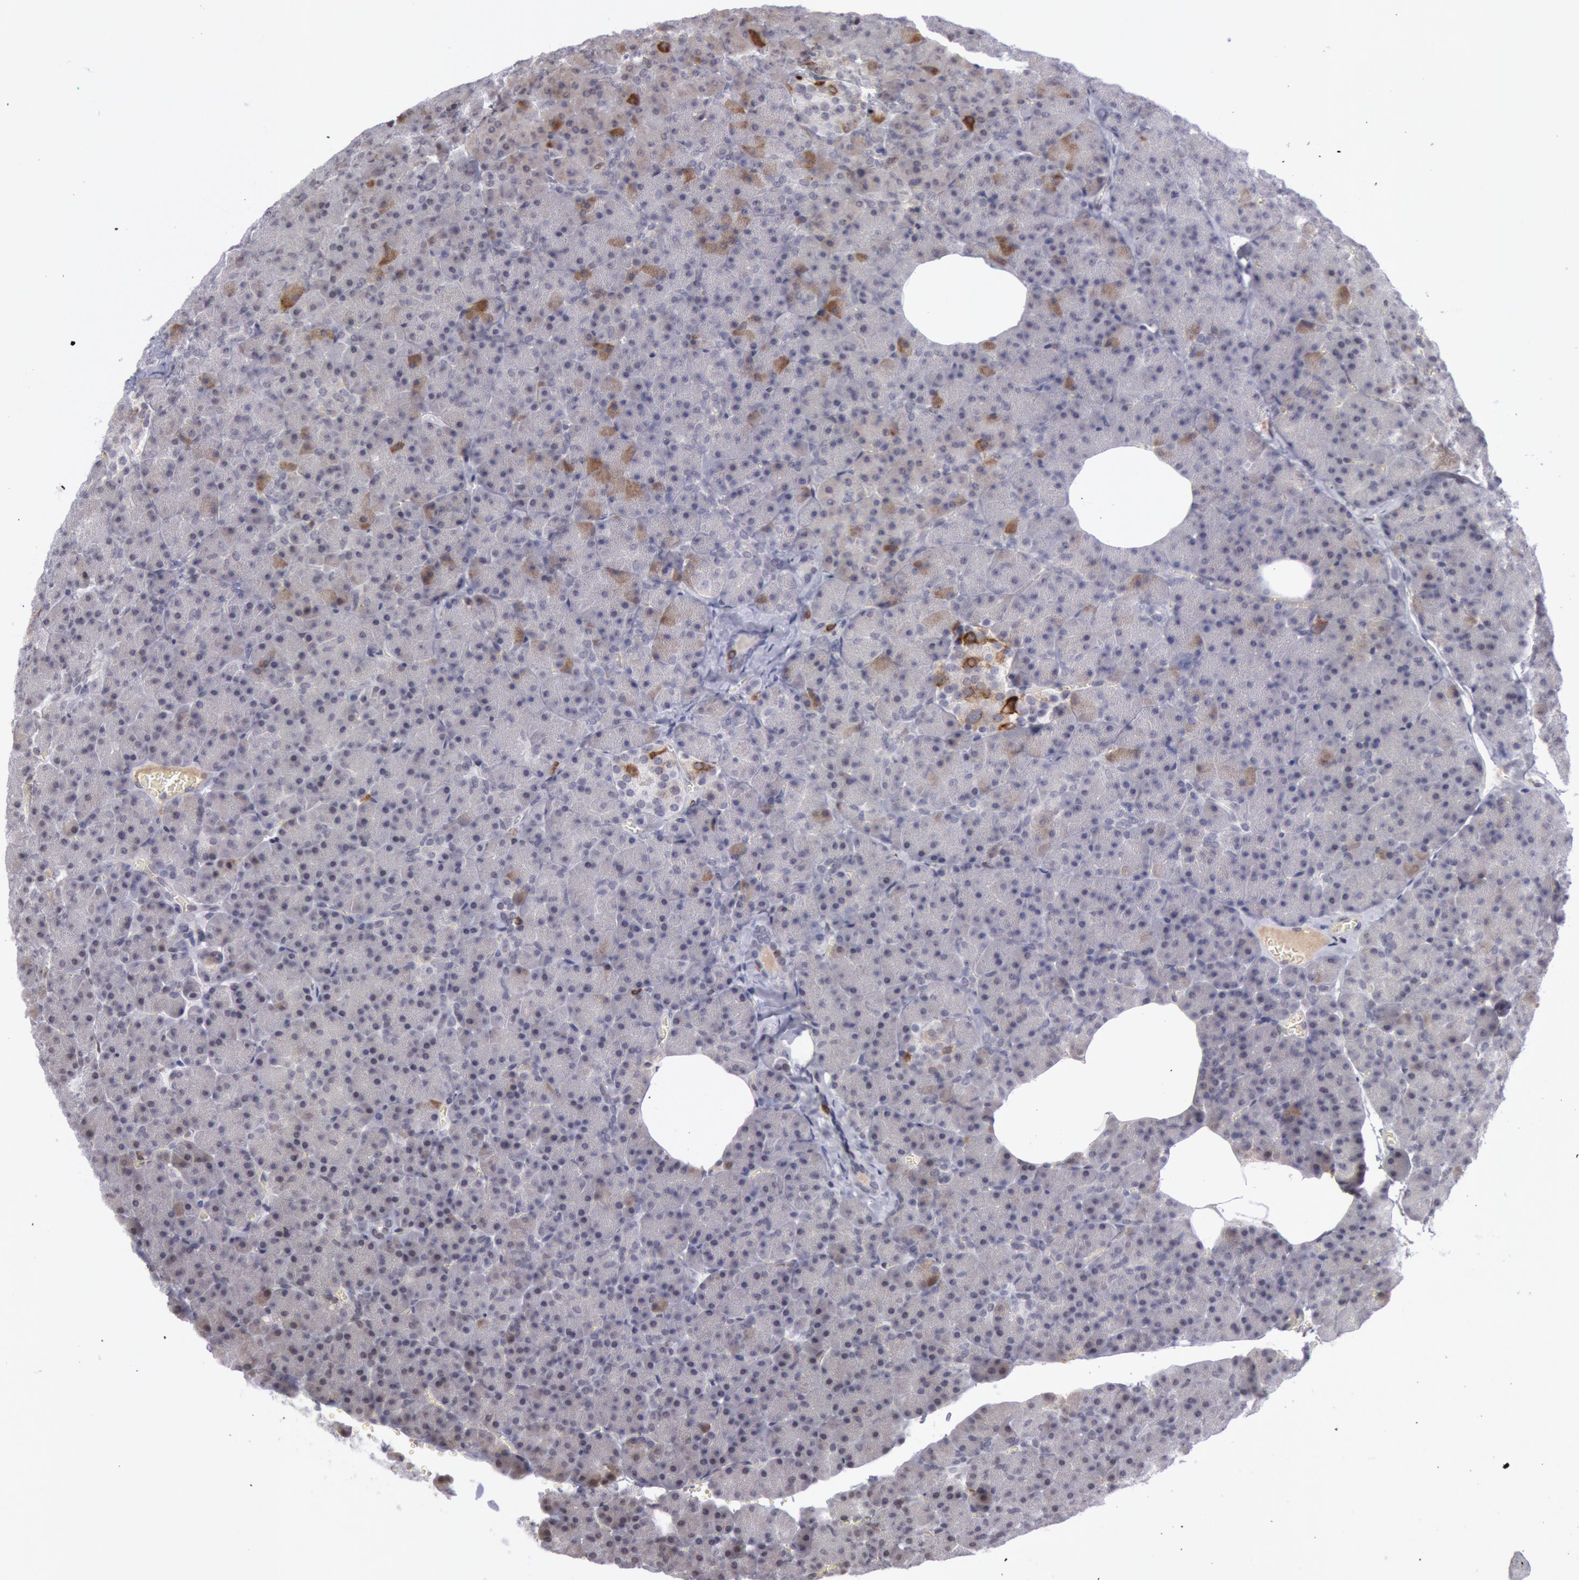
{"staining": {"intensity": "weak", "quantity": "<25%", "location": "cytoplasmic/membranous"}, "tissue": "pancreas", "cell_type": "Exocrine glandular cells", "image_type": "normal", "snomed": [{"axis": "morphology", "description": "Normal tissue, NOS"}, {"axis": "topography", "description": "Pancreas"}], "caption": "A high-resolution image shows immunohistochemistry staining of normal pancreas, which shows no significant positivity in exocrine glandular cells. (DAB immunohistochemistry with hematoxylin counter stain).", "gene": "PTGS2", "patient": {"sex": "female", "age": 35}}